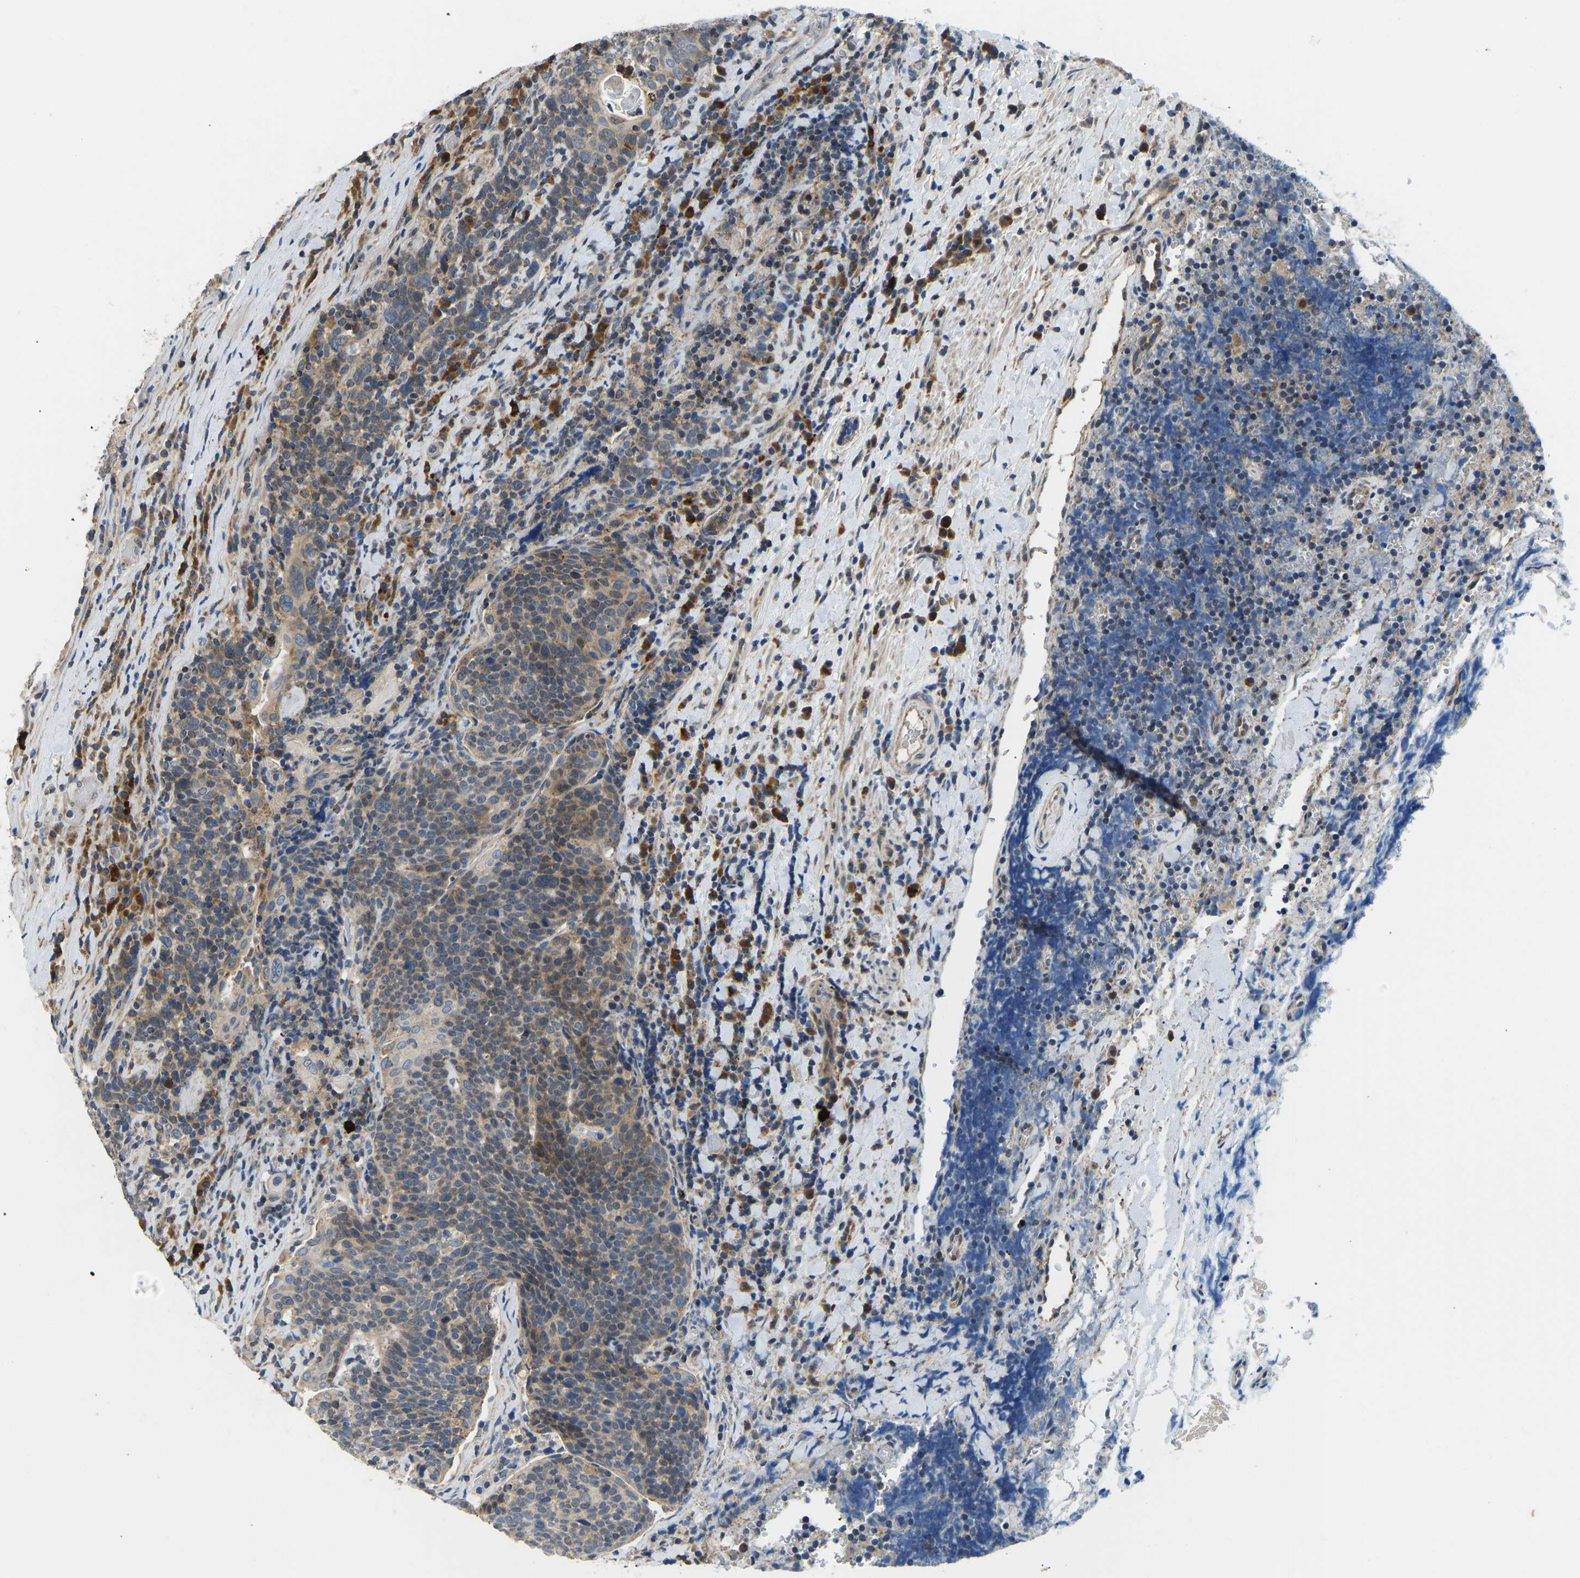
{"staining": {"intensity": "weak", "quantity": "25%-75%", "location": "cytoplasmic/membranous"}, "tissue": "head and neck cancer", "cell_type": "Tumor cells", "image_type": "cancer", "snomed": [{"axis": "morphology", "description": "Squamous cell carcinoma, NOS"}, {"axis": "morphology", "description": "Squamous cell carcinoma, metastatic, NOS"}, {"axis": "topography", "description": "Lymph node"}, {"axis": "topography", "description": "Head-Neck"}], "caption": "IHC photomicrograph of neoplastic tissue: human metastatic squamous cell carcinoma (head and neck) stained using immunohistochemistry reveals low levels of weak protein expression localized specifically in the cytoplasmic/membranous of tumor cells, appearing as a cytoplasmic/membranous brown color.", "gene": "RBP1", "patient": {"sex": "male", "age": 62}}